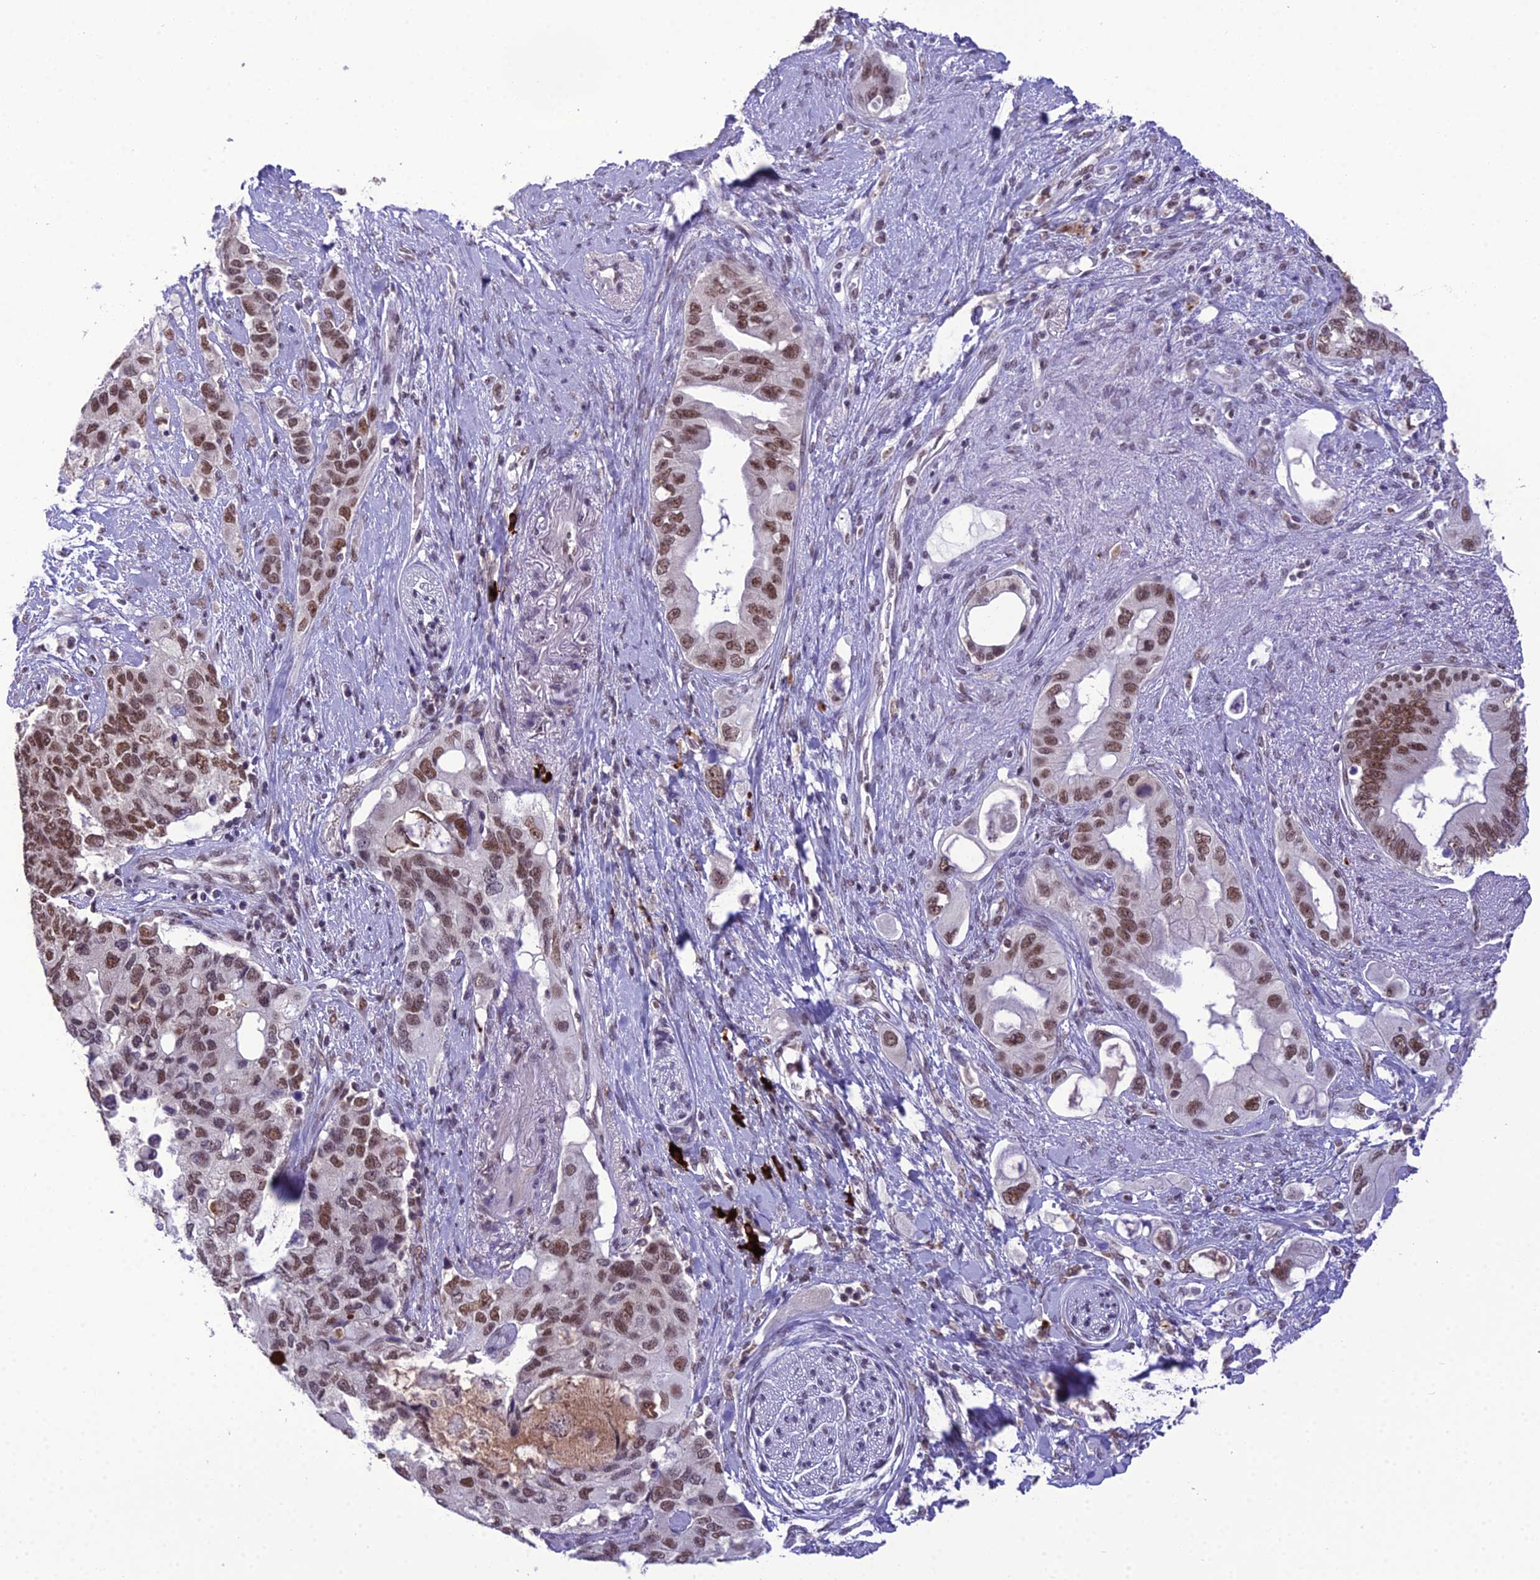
{"staining": {"intensity": "moderate", "quantity": ">75%", "location": "nuclear"}, "tissue": "pancreatic cancer", "cell_type": "Tumor cells", "image_type": "cancer", "snomed": [{"axis": "morphology", "description": "Adenocarcinoma, NOS"}, {"axis": "topography", "description": "Pancreas"}], "caption": "Human adenocarcinoma (pancreatic) stained with a protein marker shows moderate staining in tumor cells.", "gene": "SH3RF3", "patient": {"sex": "female", "age": 56}}